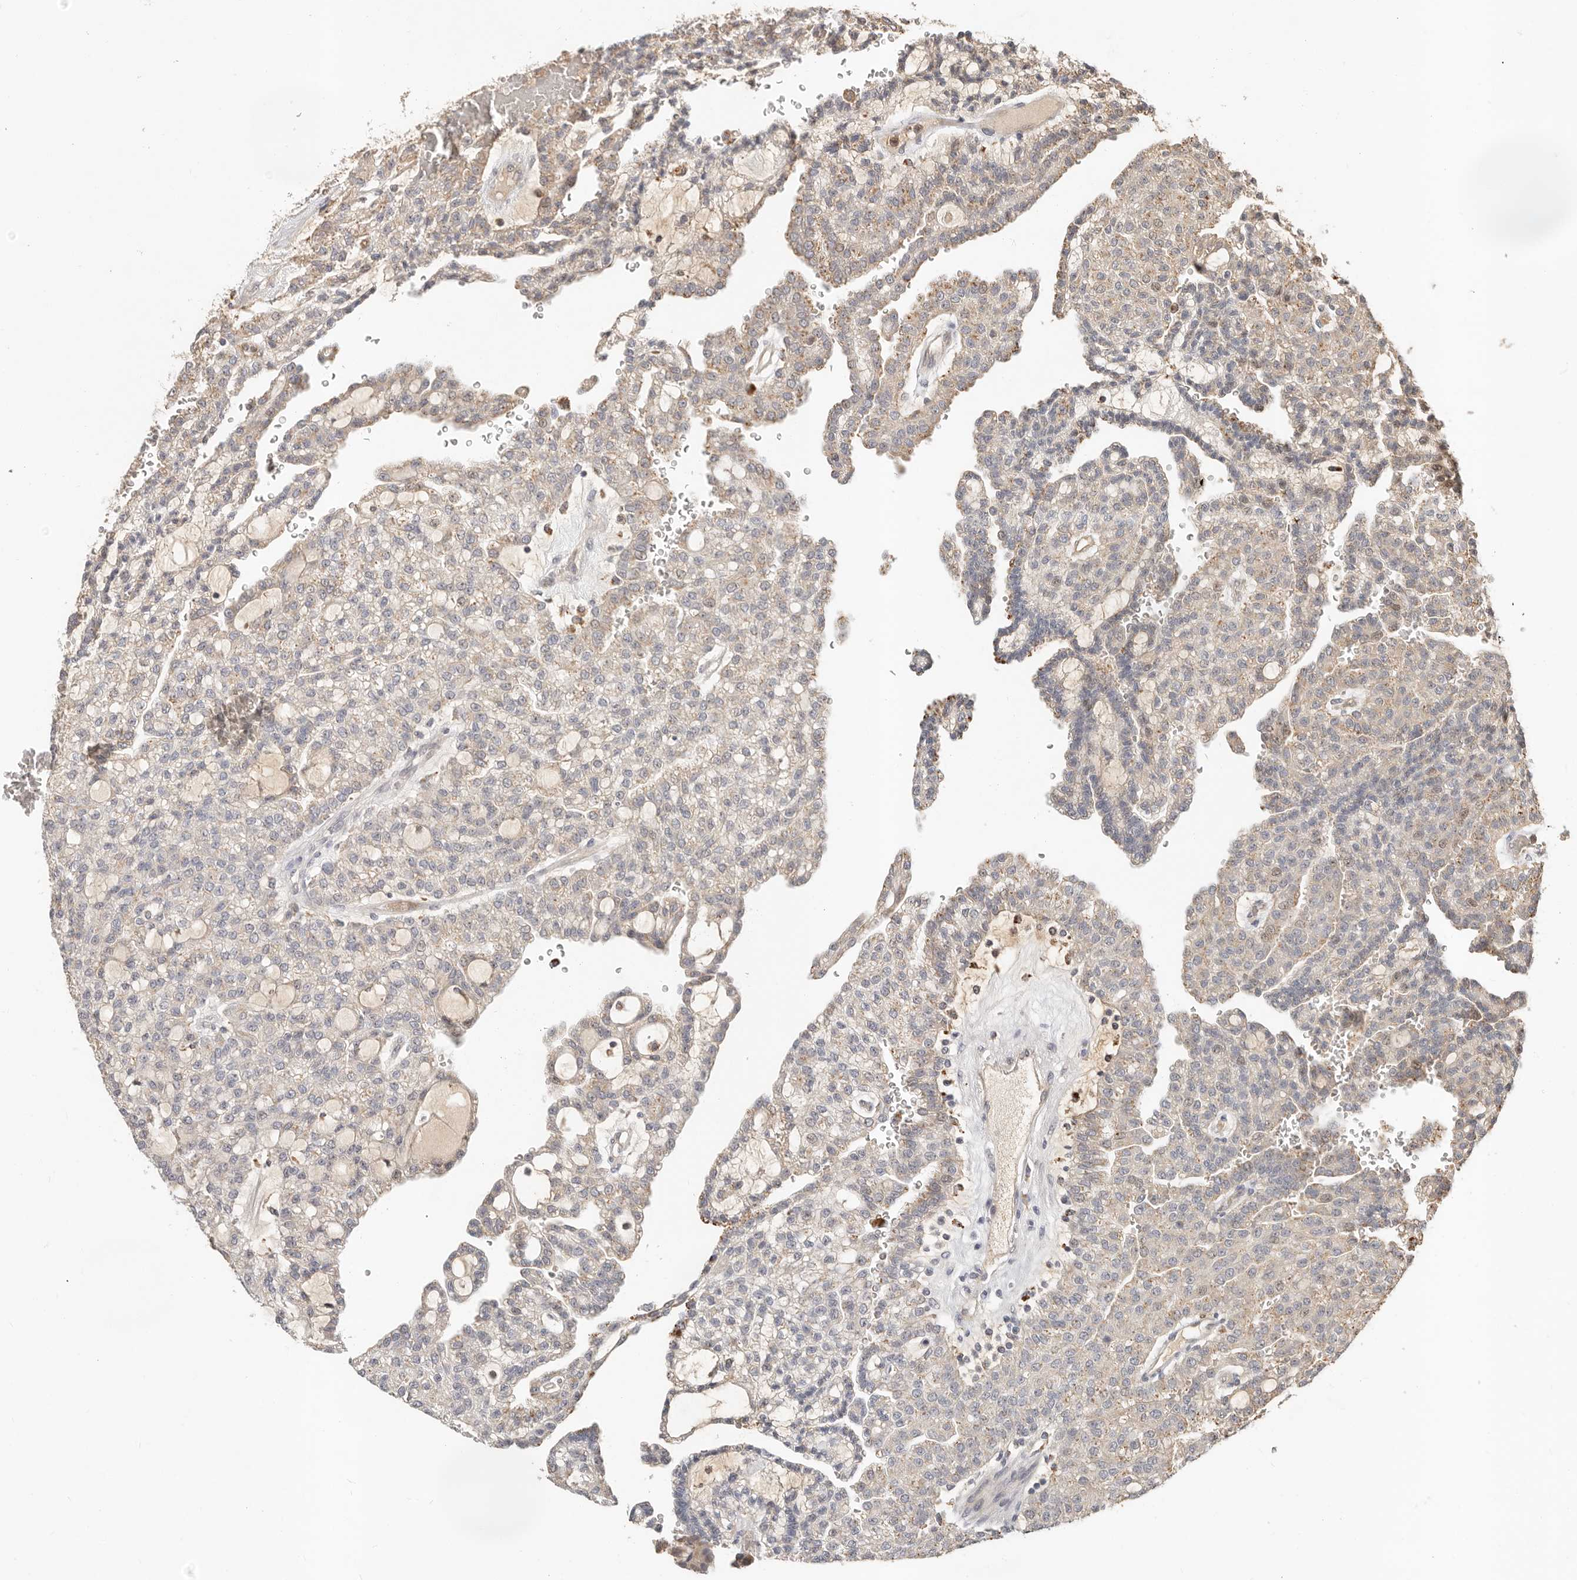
{"staining": {"intensity": "weak", "quantity": "25%-75%", "location": "cytoplasmic/membranous"}, "tissue": "renal cancer", "cell_type": "Tumor cells", "image_type": "cancer", "snomed": [{"axis": "morphology", "description": "Adenocarcinoma, NOS"}, {"axis": "topography", "description": "Kidney"}], "caption": "This micrograph exhibits immunohistochemistry (IHC) staining of human renal cancer, with low weak cytoplasmic/membranous expression in about 25%-75% of tumor cells.", "gene": "ZRANB1", "patient": {"sex": "male", "age": 63}}